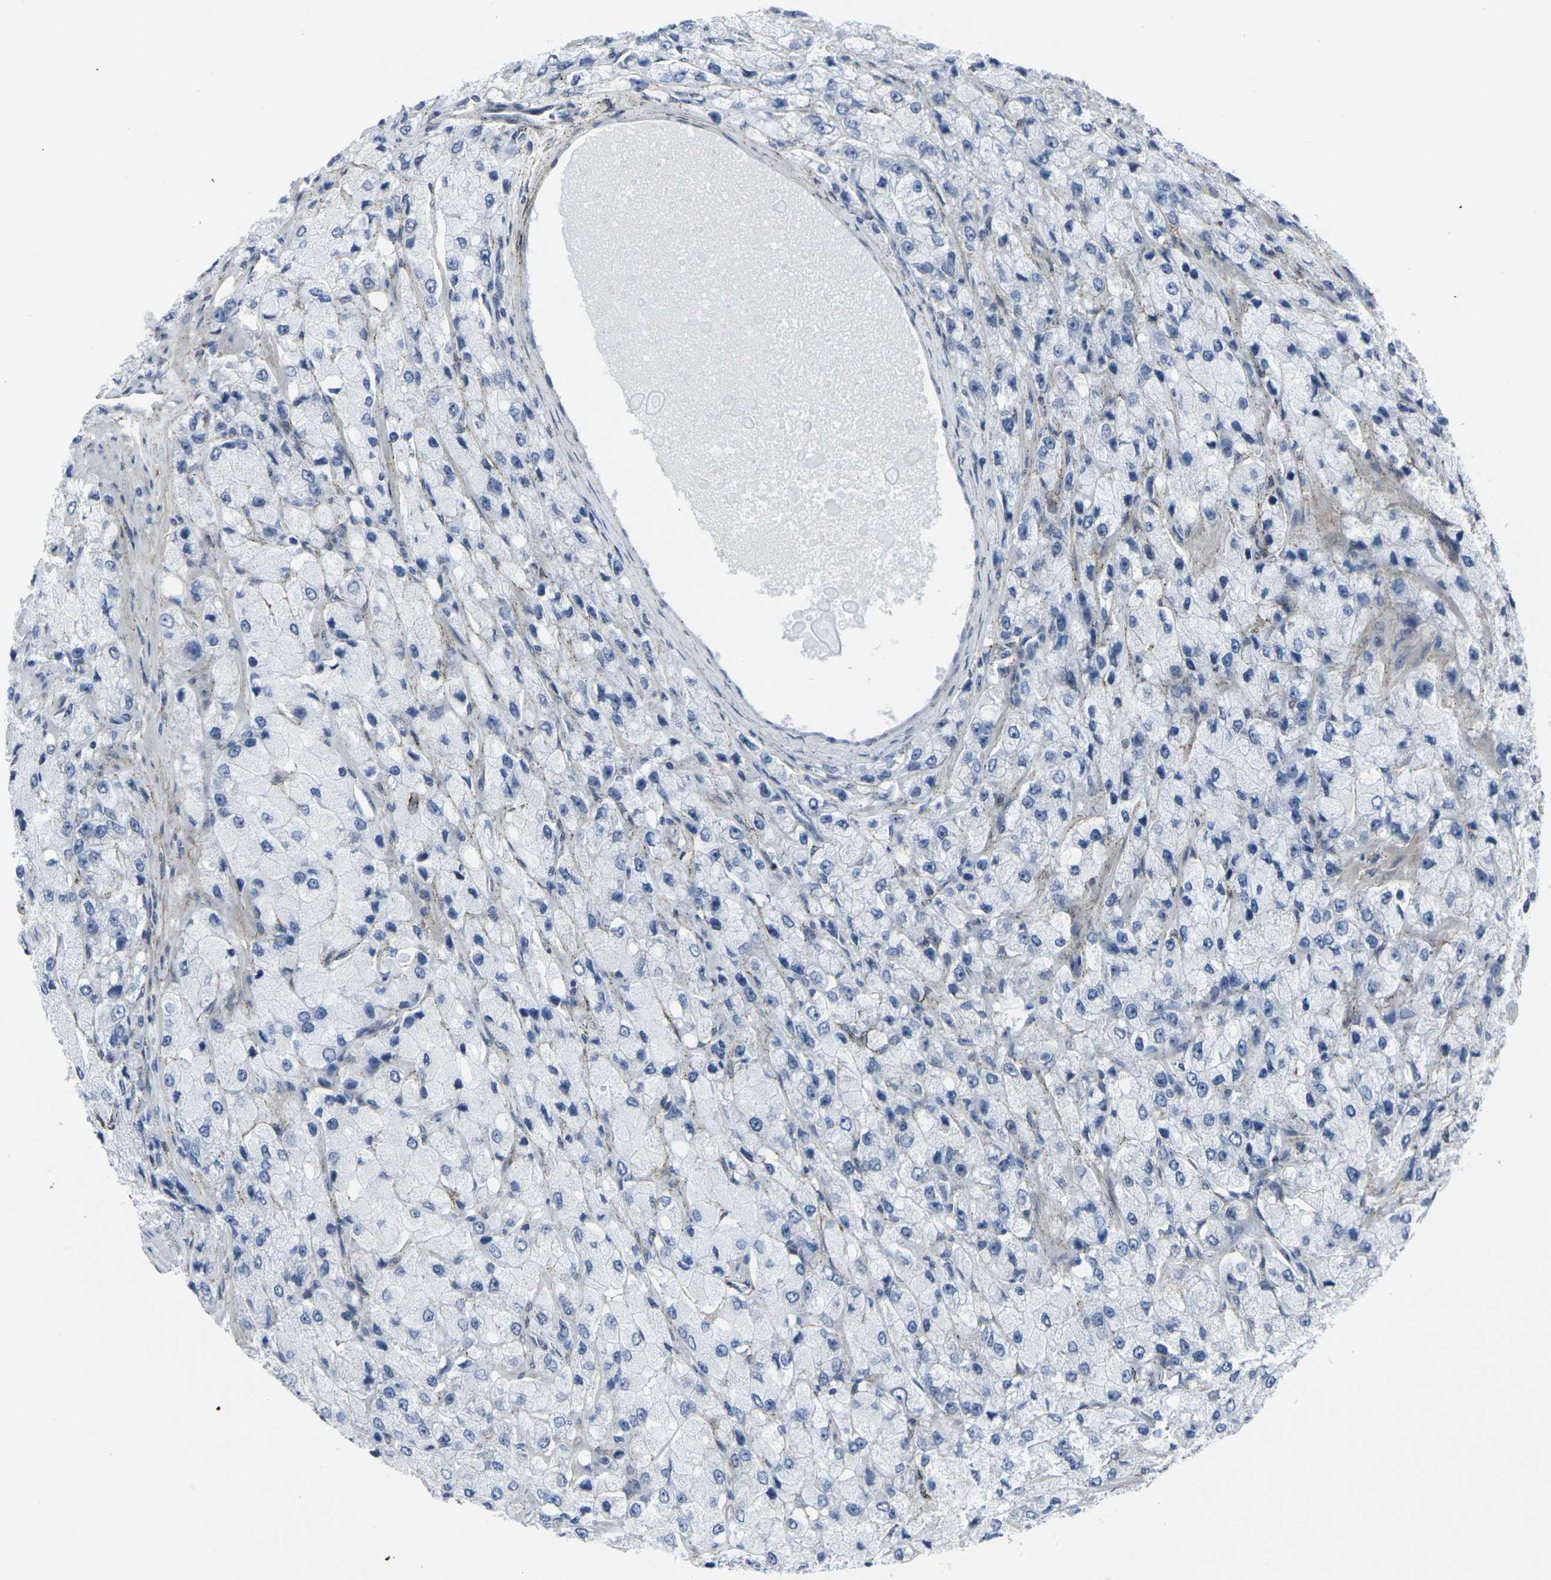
{"staining": {"intensity": "negative", "quantity": "none", "location": "none"}, "tissue": "prostate cancer", "cell_type": "Tumor cells", "image_type": "cancer", "snomed": [{"axis": "morphology", "description": "Adenocarcinoma, High grade"}, {"axis": "topography", "description": "Prostate"}], "caption": "DAB immunohistochemical staining of high-grade adenocarcinoma (prostate) demonstrates no significant expression in tumor cells.", "gene": "CDH11", "patient": {"sex": "male", "age": 58}}